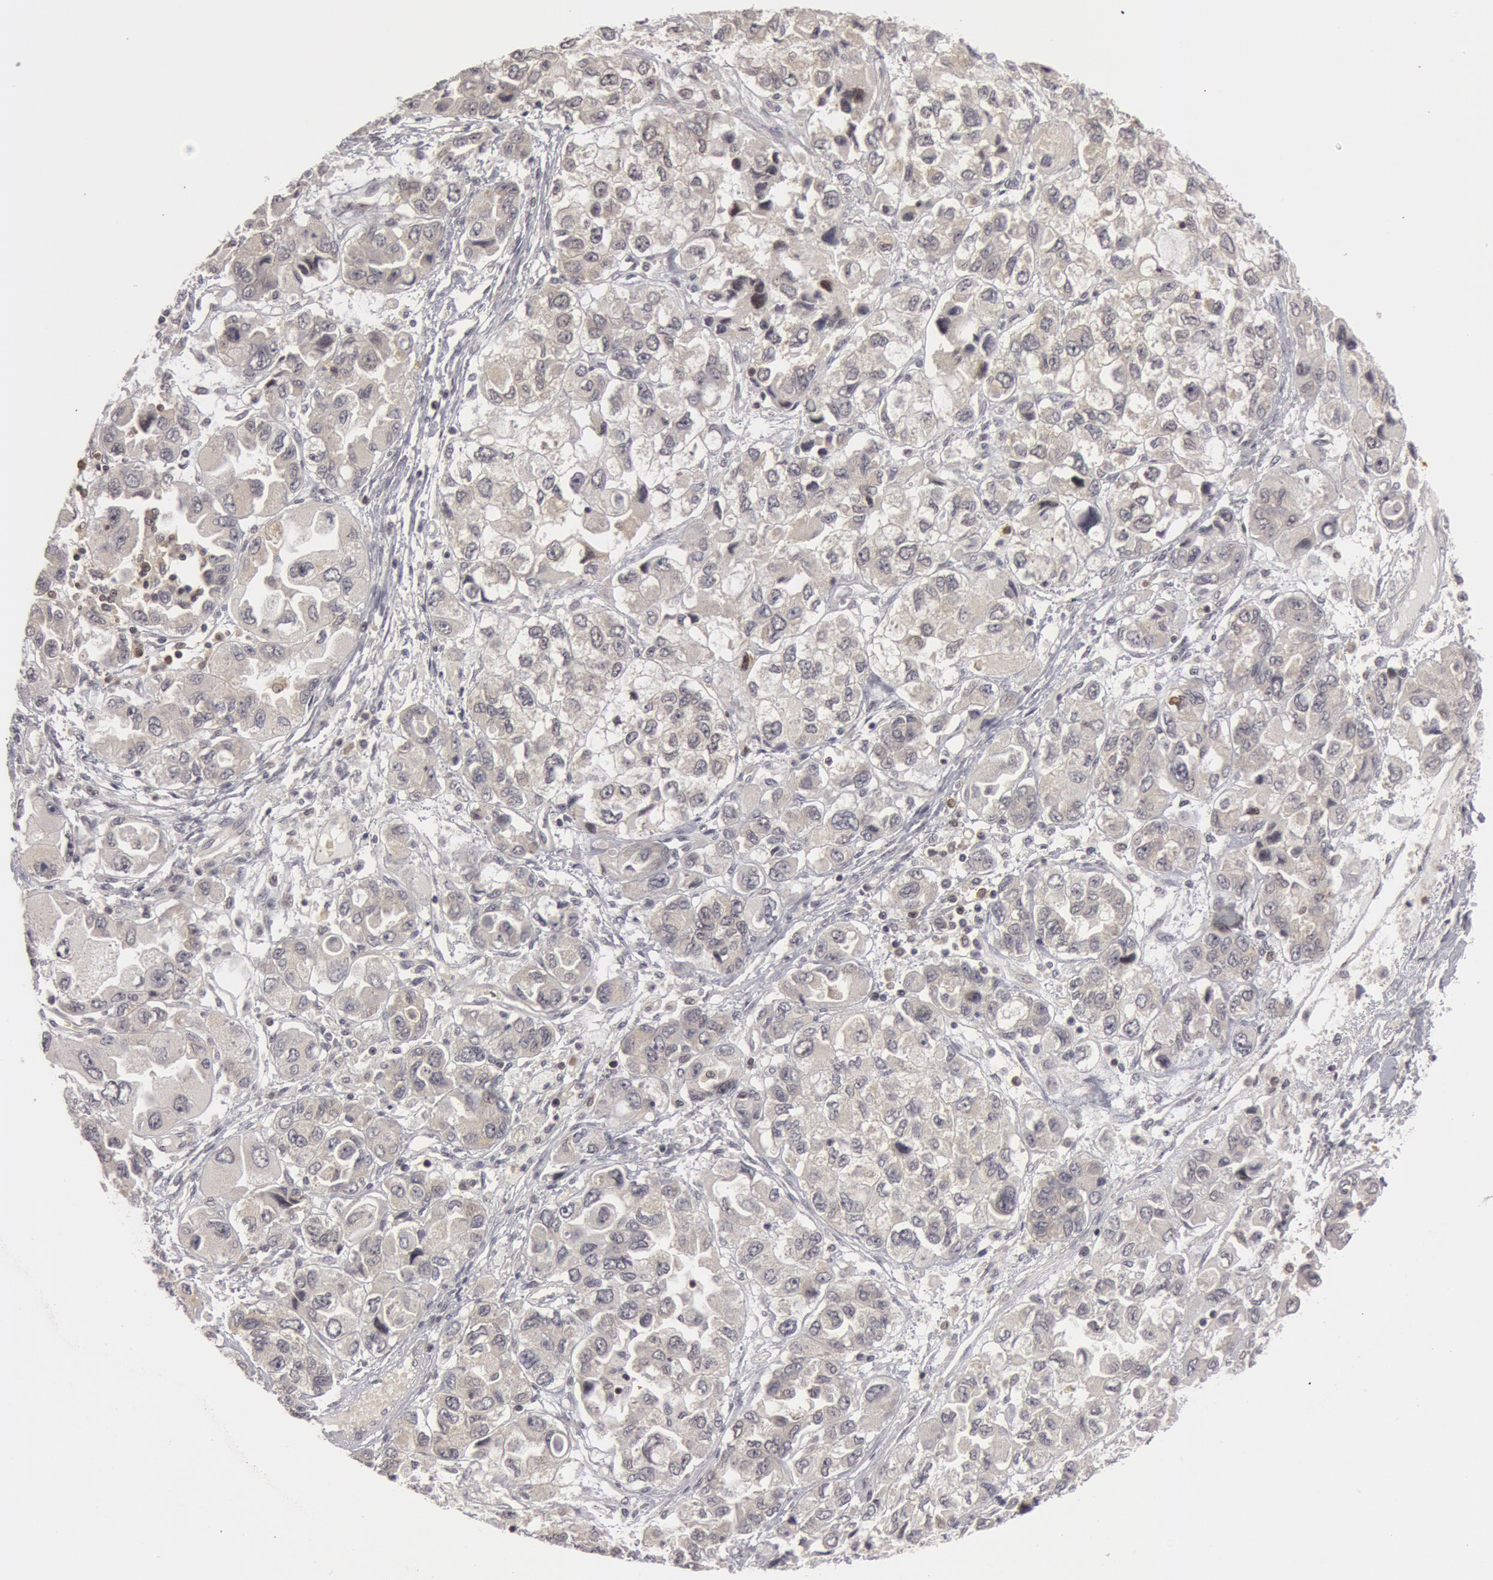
{"staining": {"intensity": "negative", "quantity": "none", "location": "none"}, "tissue": "ovarian cancer", "cell_type": "Tumor cells", "image_type": "cancer", "snomed": [{"axis": "morphology", "description": "Cystadenocarcinoma, serous, NOS"}, {"axis": "topography", "description": "Ovary"}], "caption": "This micrograph is of serous cystadenocarcinoma (ovarian) stained with immunohistochemistry to label a protein in brown with the nuclei are counter-stained blue. There is no staining in tumor cells. (Immunohistochemistry (ihc), brightfield microscopy, high magnification).", "gene": "OASL", "patient": {"sex": "female", "age": 84}}